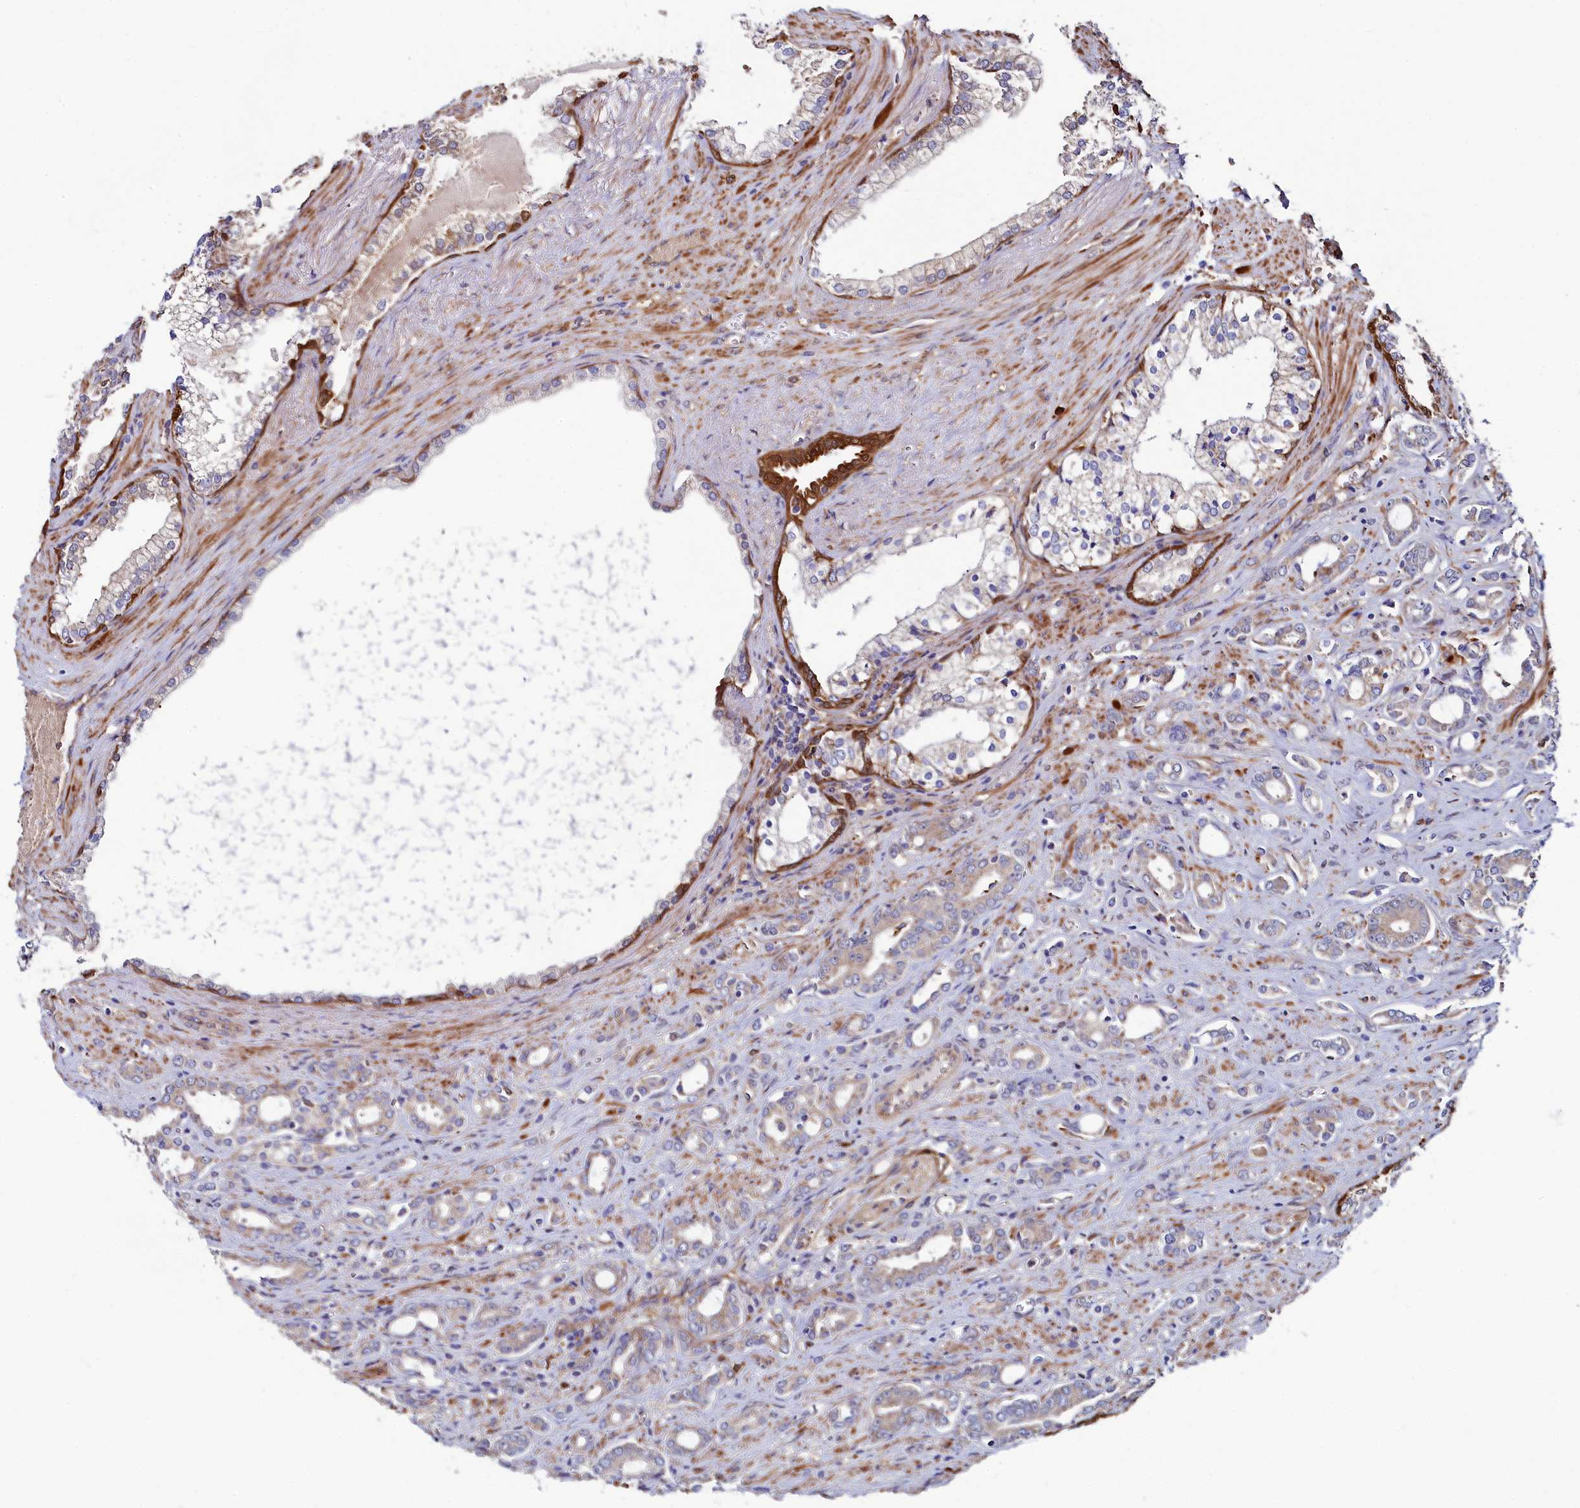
{"staining": {"intensity": "moderate", "quantity": "<25%", "location": "cytoplasmic/membranous"}, "tissue": "prostate cancer", "cell_type": "Tumor cells", "image_type": "cancer", "snomed": [{"axis": "morphology", "description": "Adenocarcinoma, High grade"}, {"axis": "topography", "description": "Prostate"}], "caption": "Moderate cytoplasmic/membranous protein positivity is identified in about <25% of tumor cells in adenocarcinoma (high-grade) (prostate).", "gene": "ASTE1", "patient": {"sex": "male", "age": 72}}